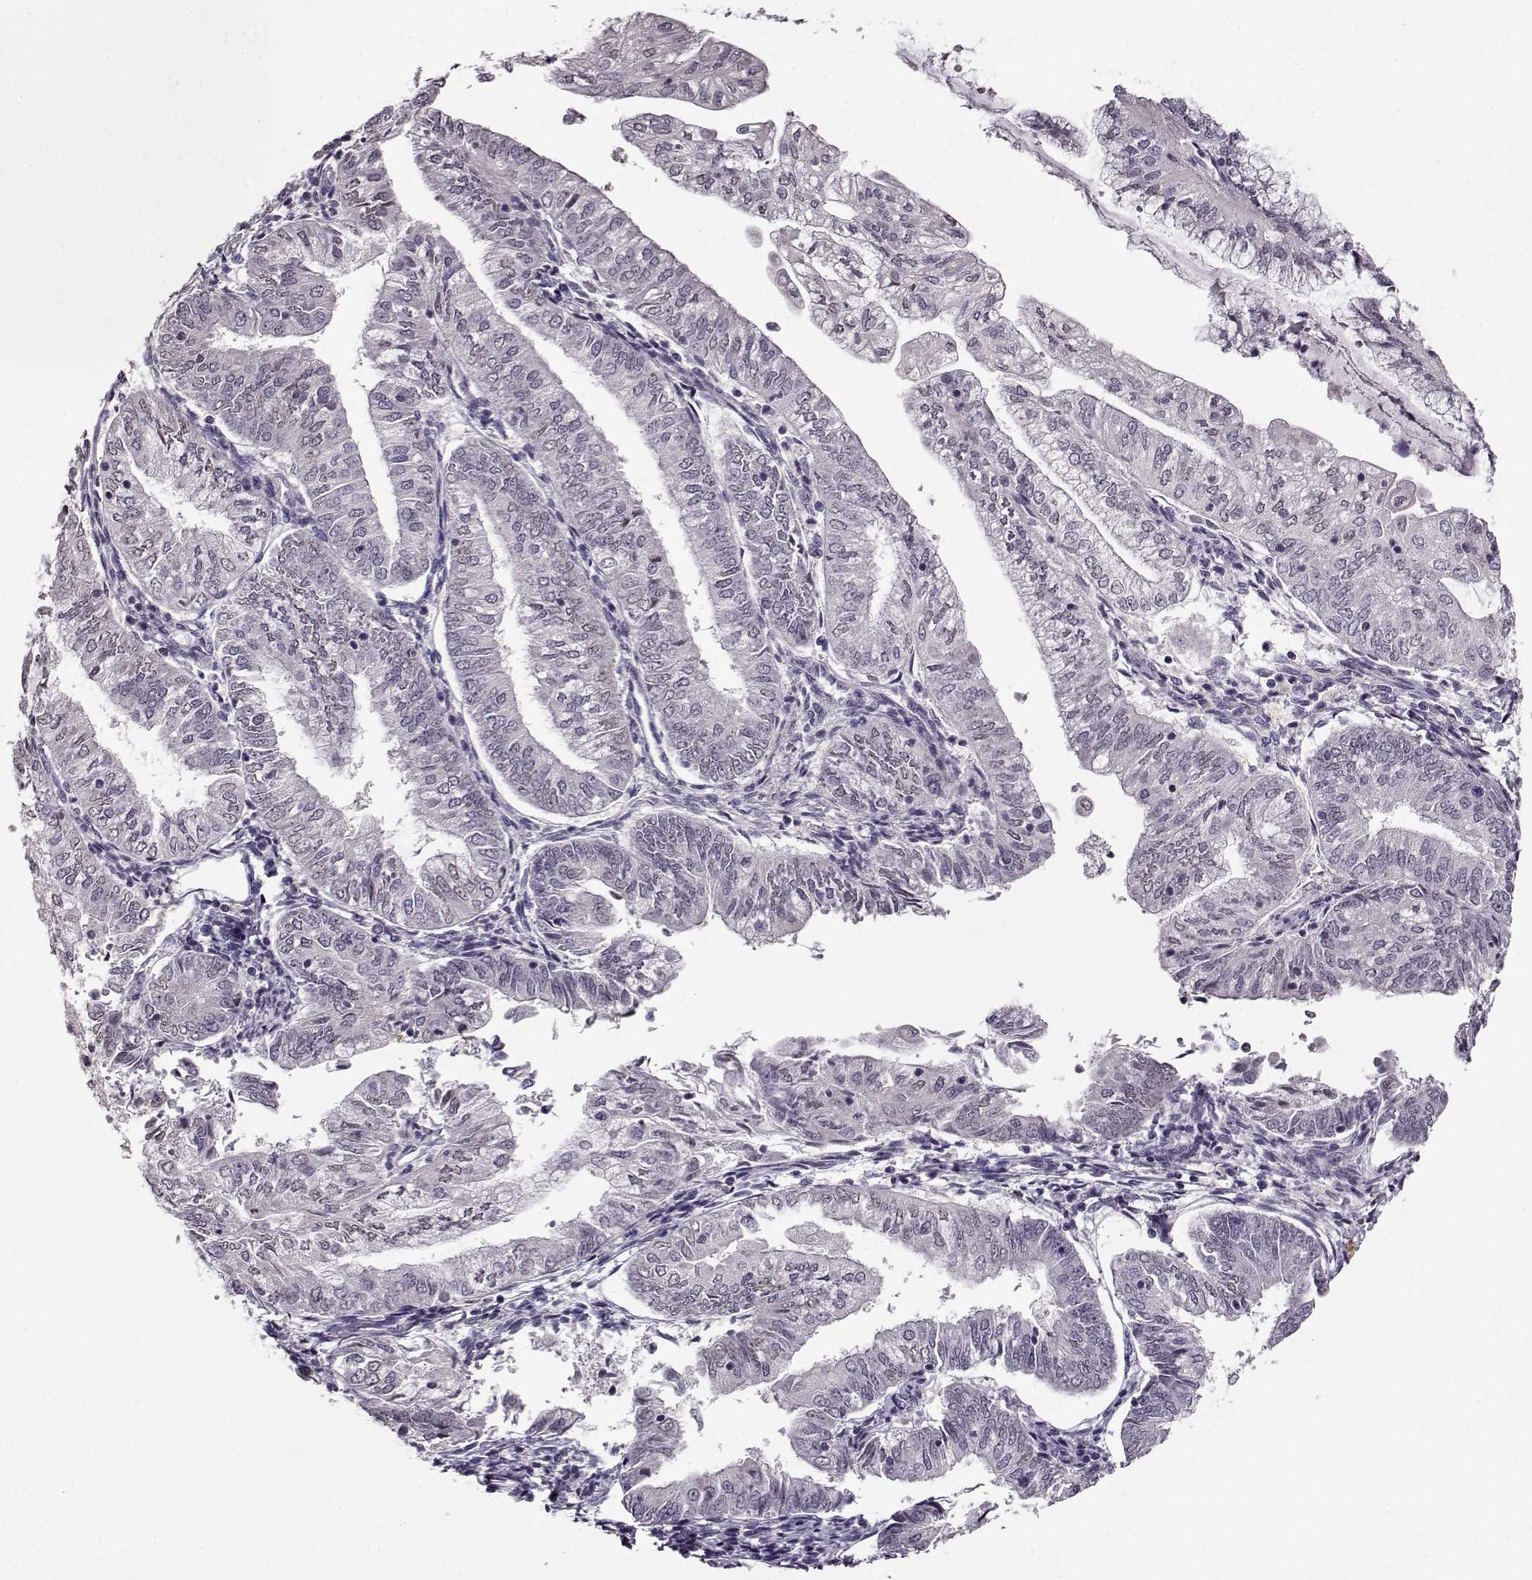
{"staining": {"intensity": "negative", "quantity": "none", "location": "none"}, "tissue": "endometrial cancer", "cell_type": "Tumor cells", "image_type": "cancer", "snomed": [{"axis": "morphology", "description": "Adenocarcinoma, NOS"}, {"axis": "topography", "description": "Endometrium"}], "caption": "A histopathology image of human adenocarcinoma (endometrial) is negative for staining in tumor cells.", "gene": "RP1L1", "patient": {"sex": "female", "age": 55}}